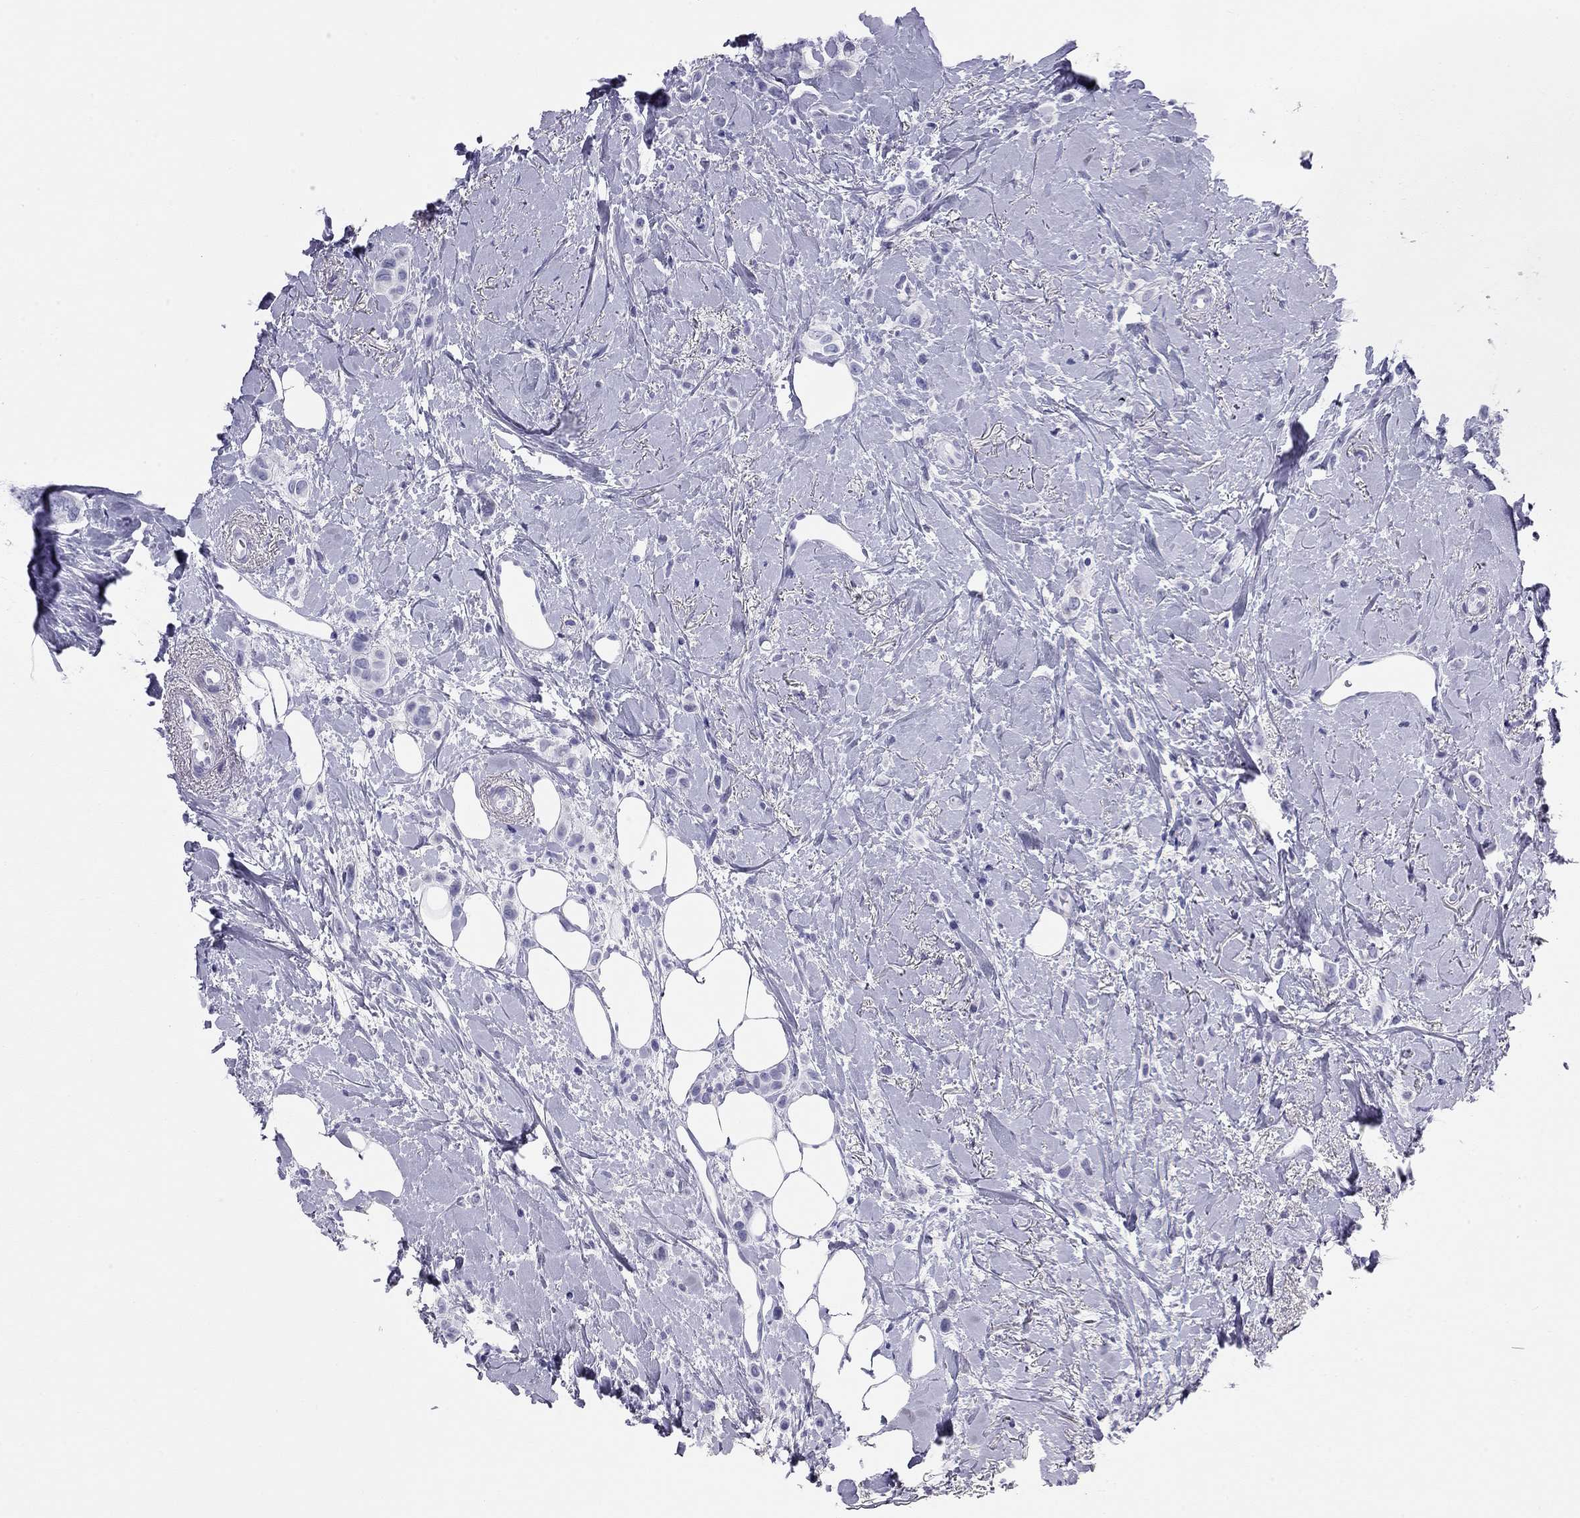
{"staining": {"intensity": "negative", "quantity": "none", "location": "none"}, "tissue": "breast cancer", "cell_type": "Tumor cells", "image_type": "cancer", "snomed": [{"axis": "morphology", "description": "Lobular carcinoma"}, {"axis": "topography", "description": "Breast"}], "caption": "This is an immunohistochemistry micrograph of human lobular carcinoma (breast). There is no positivity in tumor cells.", "gene": "TRPM3", "patient": {"sex": "female", "age": 66}}